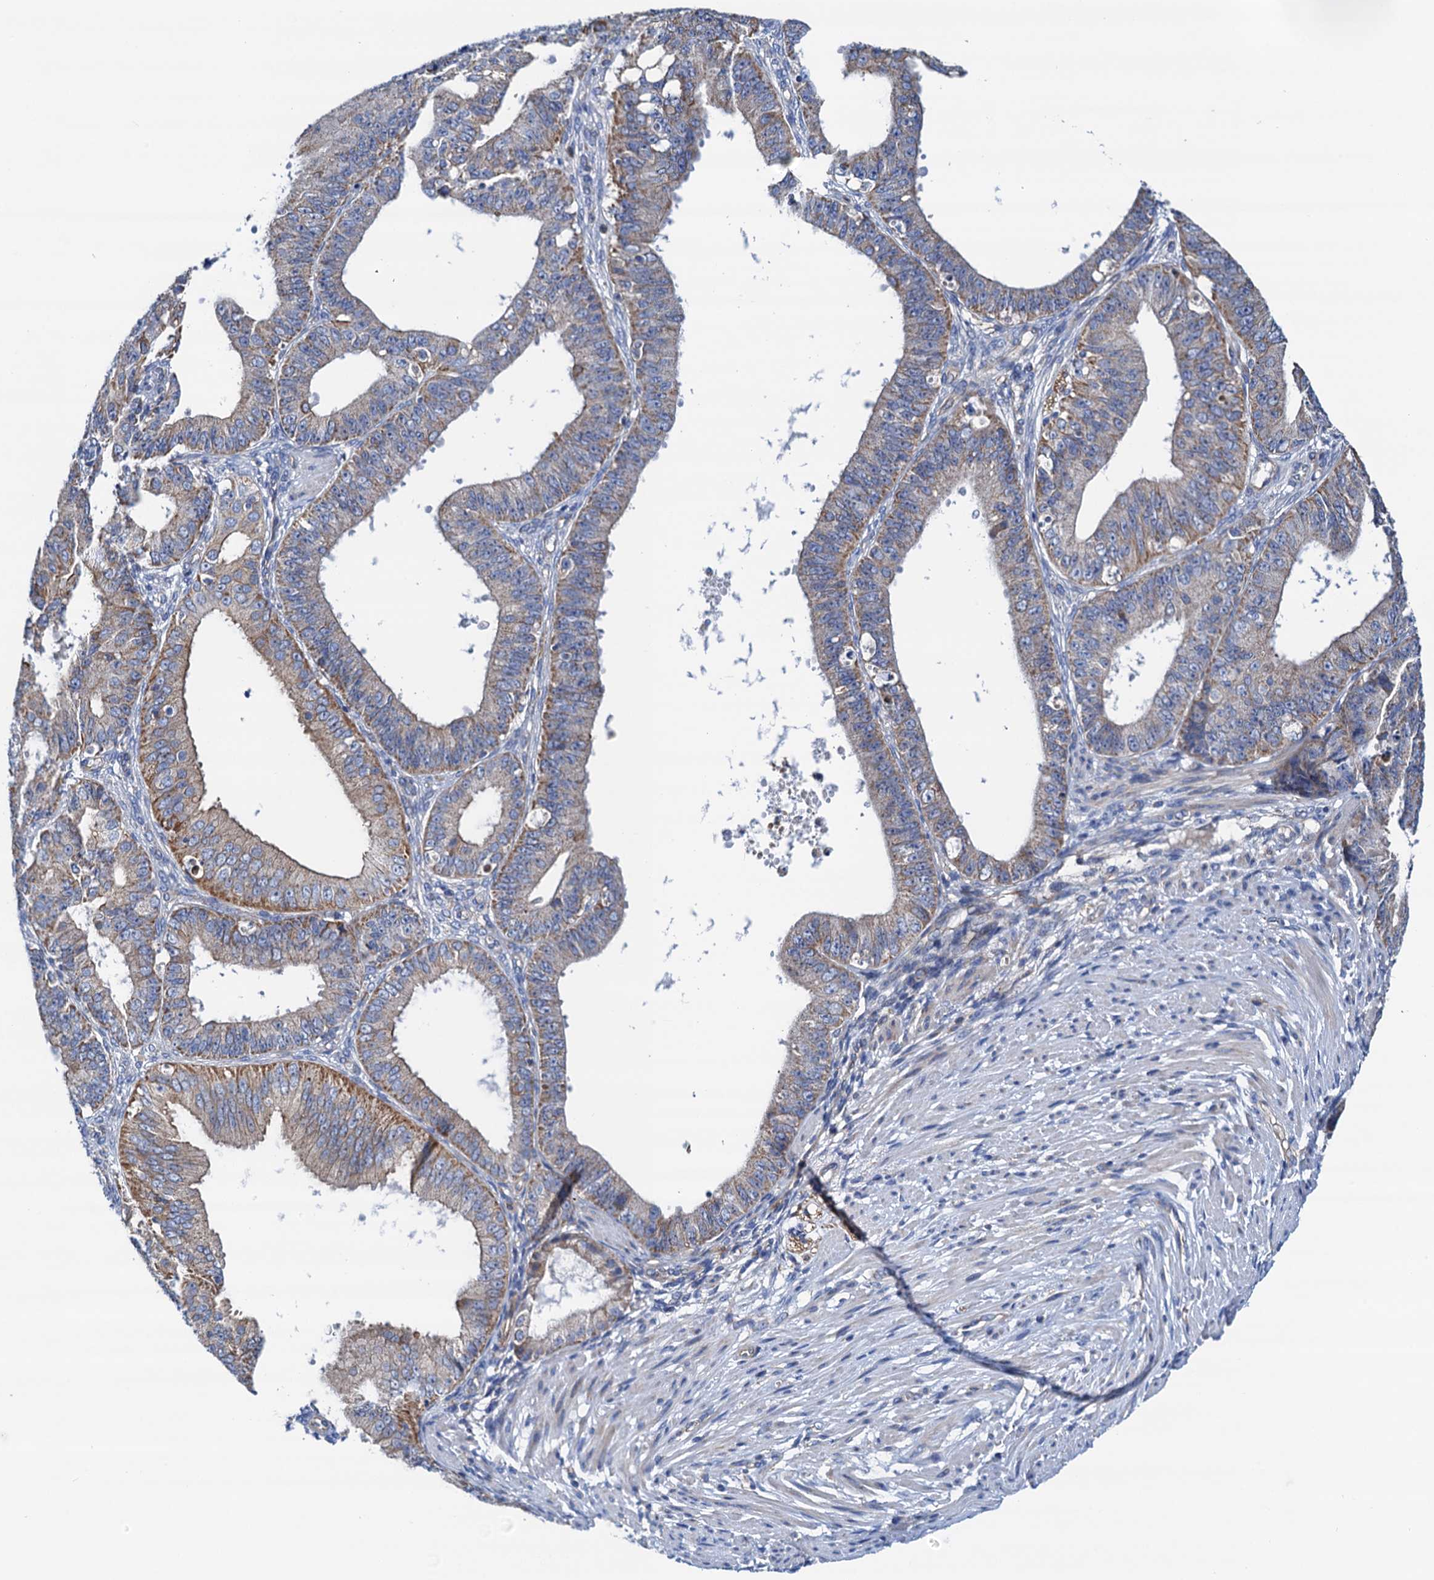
{"staining": {"intensity": "moderate", "quantity": "<25%", "location": "cytoplasmic/membranous"}, "tissue": "ovarian cancer", "cell_type": "Tumor cells", "image_type": "cancer", "snomed": [{"axis": "morphology", "description": "Carcinoma, endometroid"}, {"axis": "topography", "description": "Appendix"}, {"axis": "topography", "description": "Ovary"}], "caption": "Human ovarian endometroid carcinoma stained with a brown dye exhibits moderate cytoplasmic/membranous positive expression in approximately <25% of tumor cells.", "gene": "RASSF9", "patient": {"sex": "female", "age": 42}}